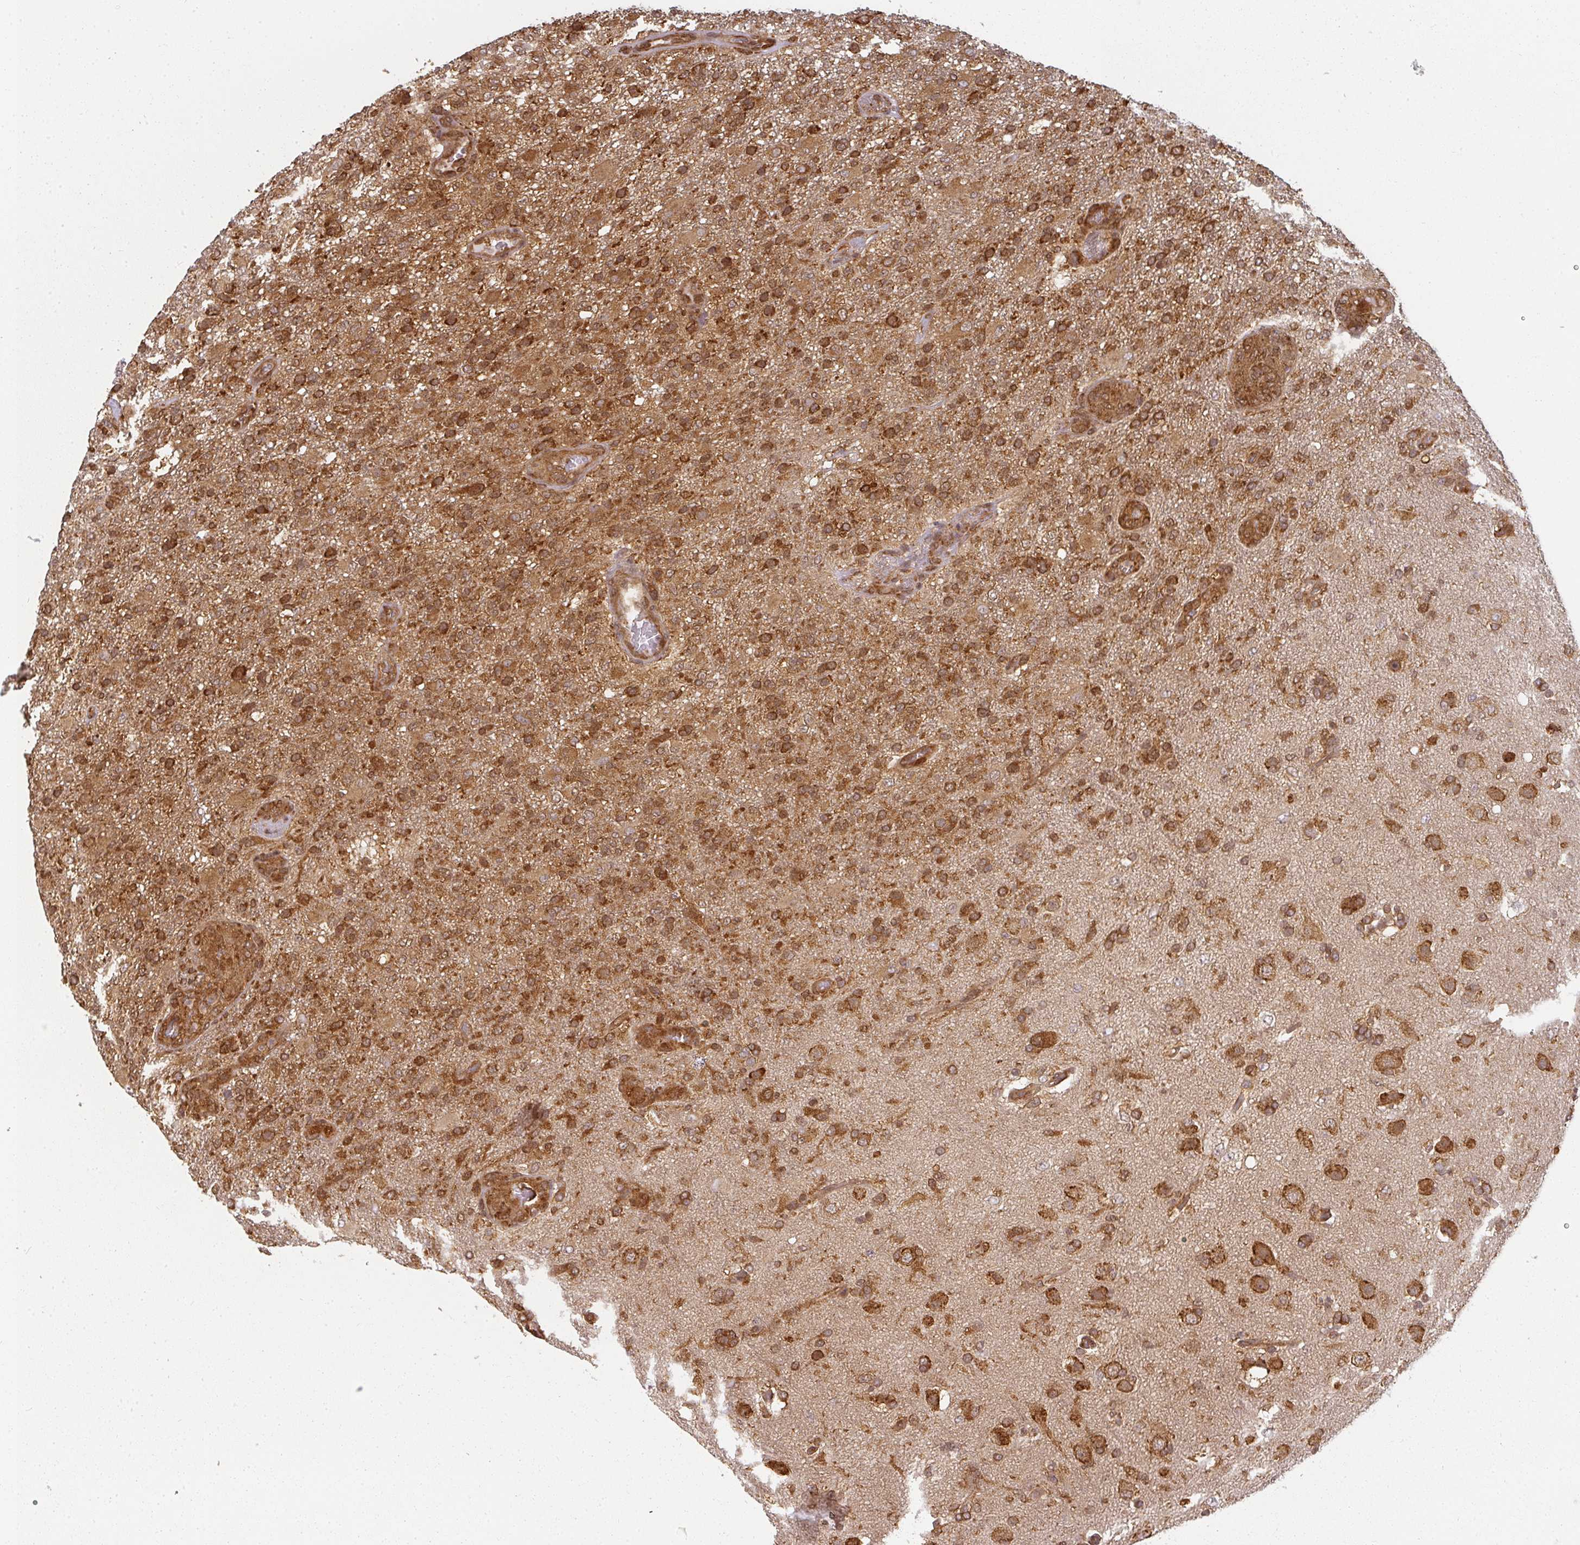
{"staining": {"intensity": "strong", "quantity": ">75%", "location": "cytoplasmic/membranous"}, "tissue": "glioma", "cell_type": "Tumor cells", "image_type": "cancer", "snomed": [{"axis": "morphology", "description": "Glioma, malignant, High grade"}, {"axis": "topography", "description": "Brain"}], "caption": "An immunohistochemistry (IHC) photomicrograph of tumor tissue is shown. Protein staining in brown highlights strong cytoplasmic/membranous positivity in glioma within tumor cells. The protein is shown in brown color, while the nuclei are stained blue.", "gene": "PPP6R3", "patient": {"sex": "female", "age": 74}}